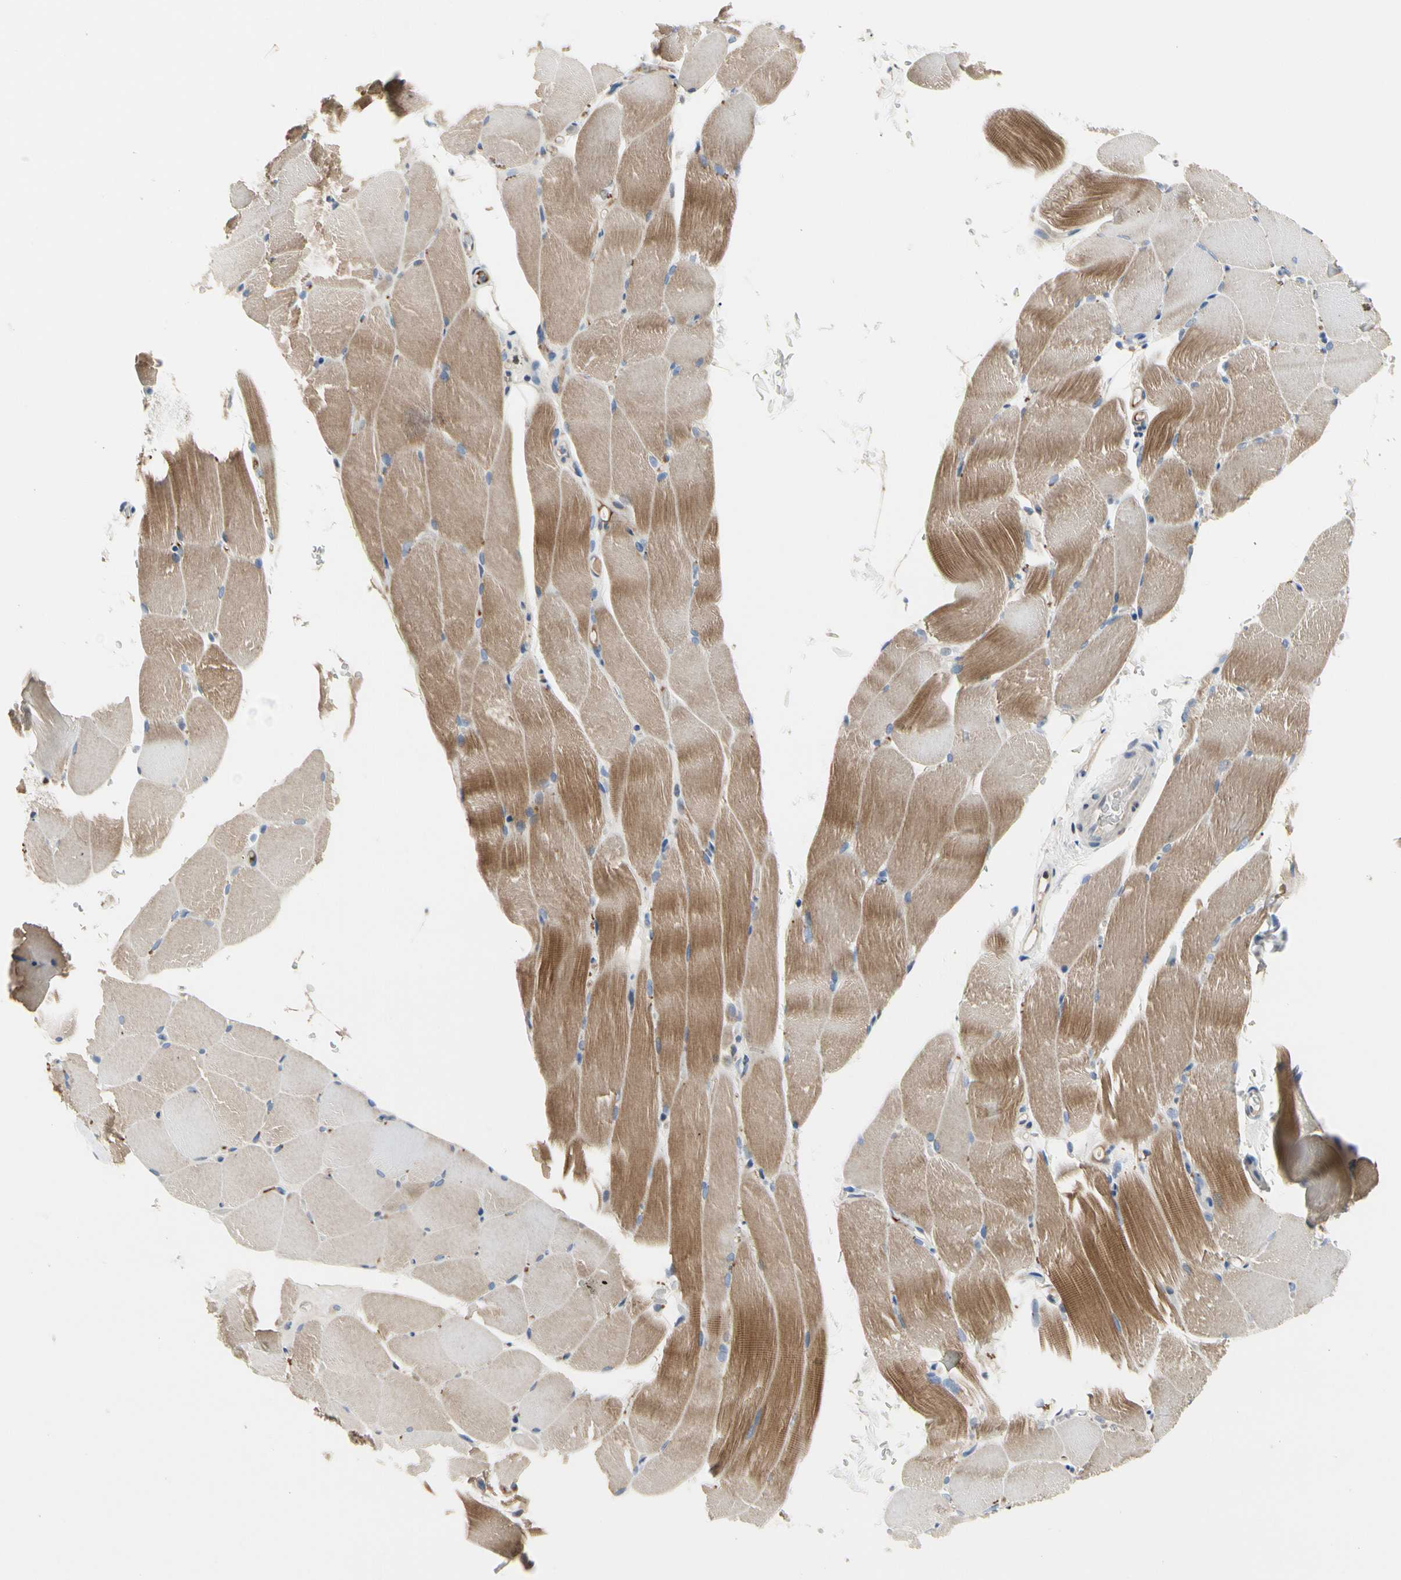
{"staining": {"intensity": "strong", "quantity": ">75%", "location": "cytoplasmic/membranous"}, "tissue": "skeletal muscle", "cell_type": "Myocytes", "image_type": "normal", "snomed": [{"axis": "morphology", "description": "Normal tissue, NOS"}, {"axis": "topography", "description": "Skeletal muscle"}, {"axis": "topography", "description": "Parathyroid gland"}], "caption": "DAB immunohistochemical staining of benign skeletal muscle displays strong cytoplasmic/membranous protein expression in about >75% of myocytes.", "gene": "ECRG4", "patient": {"sex": "female", "age": 37}}